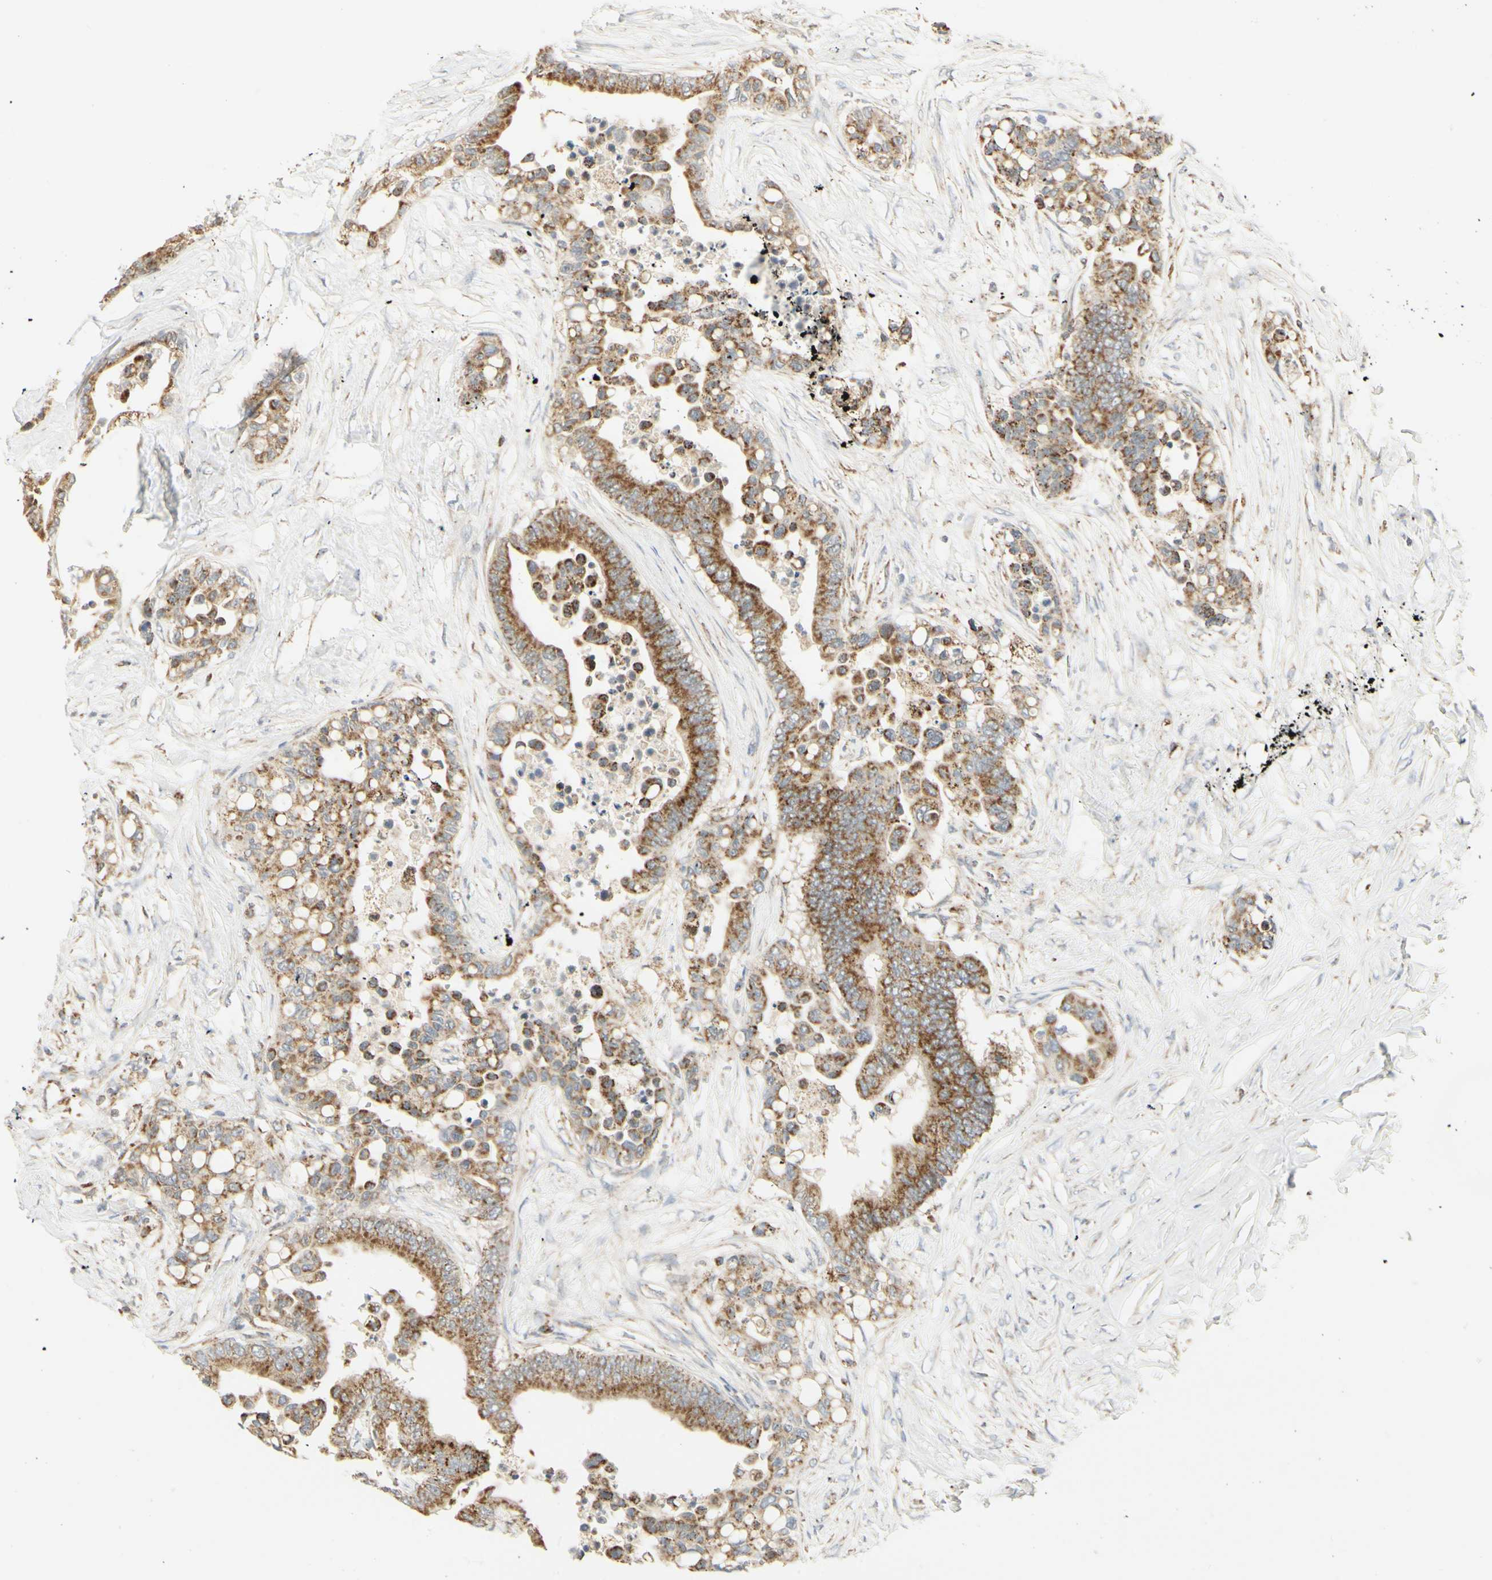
{"staining": {"intensity": "strong", "quantity": ">75%", "location": "cytoplasmic/membranous"}, "tissue": "colorectal cancer", "cell_type": "Tumor cells", "image_type": "cancer", "snomed": [{"axis": "morphology", "description": "Normal tissue, NOS"}, {"axis": "morphology", "description": "Adenocarcinoma, NOS"}, {"axis": "topography", "description": "Colon"}], "caption": "The image reveals staining of colorectal adenocarcinoma, revealing strong cytoplasmic/membranous protein staining (brown color) within tumor cells.", "gene": "ANKS6", "patient": {"sex": "male", "age": 82}}